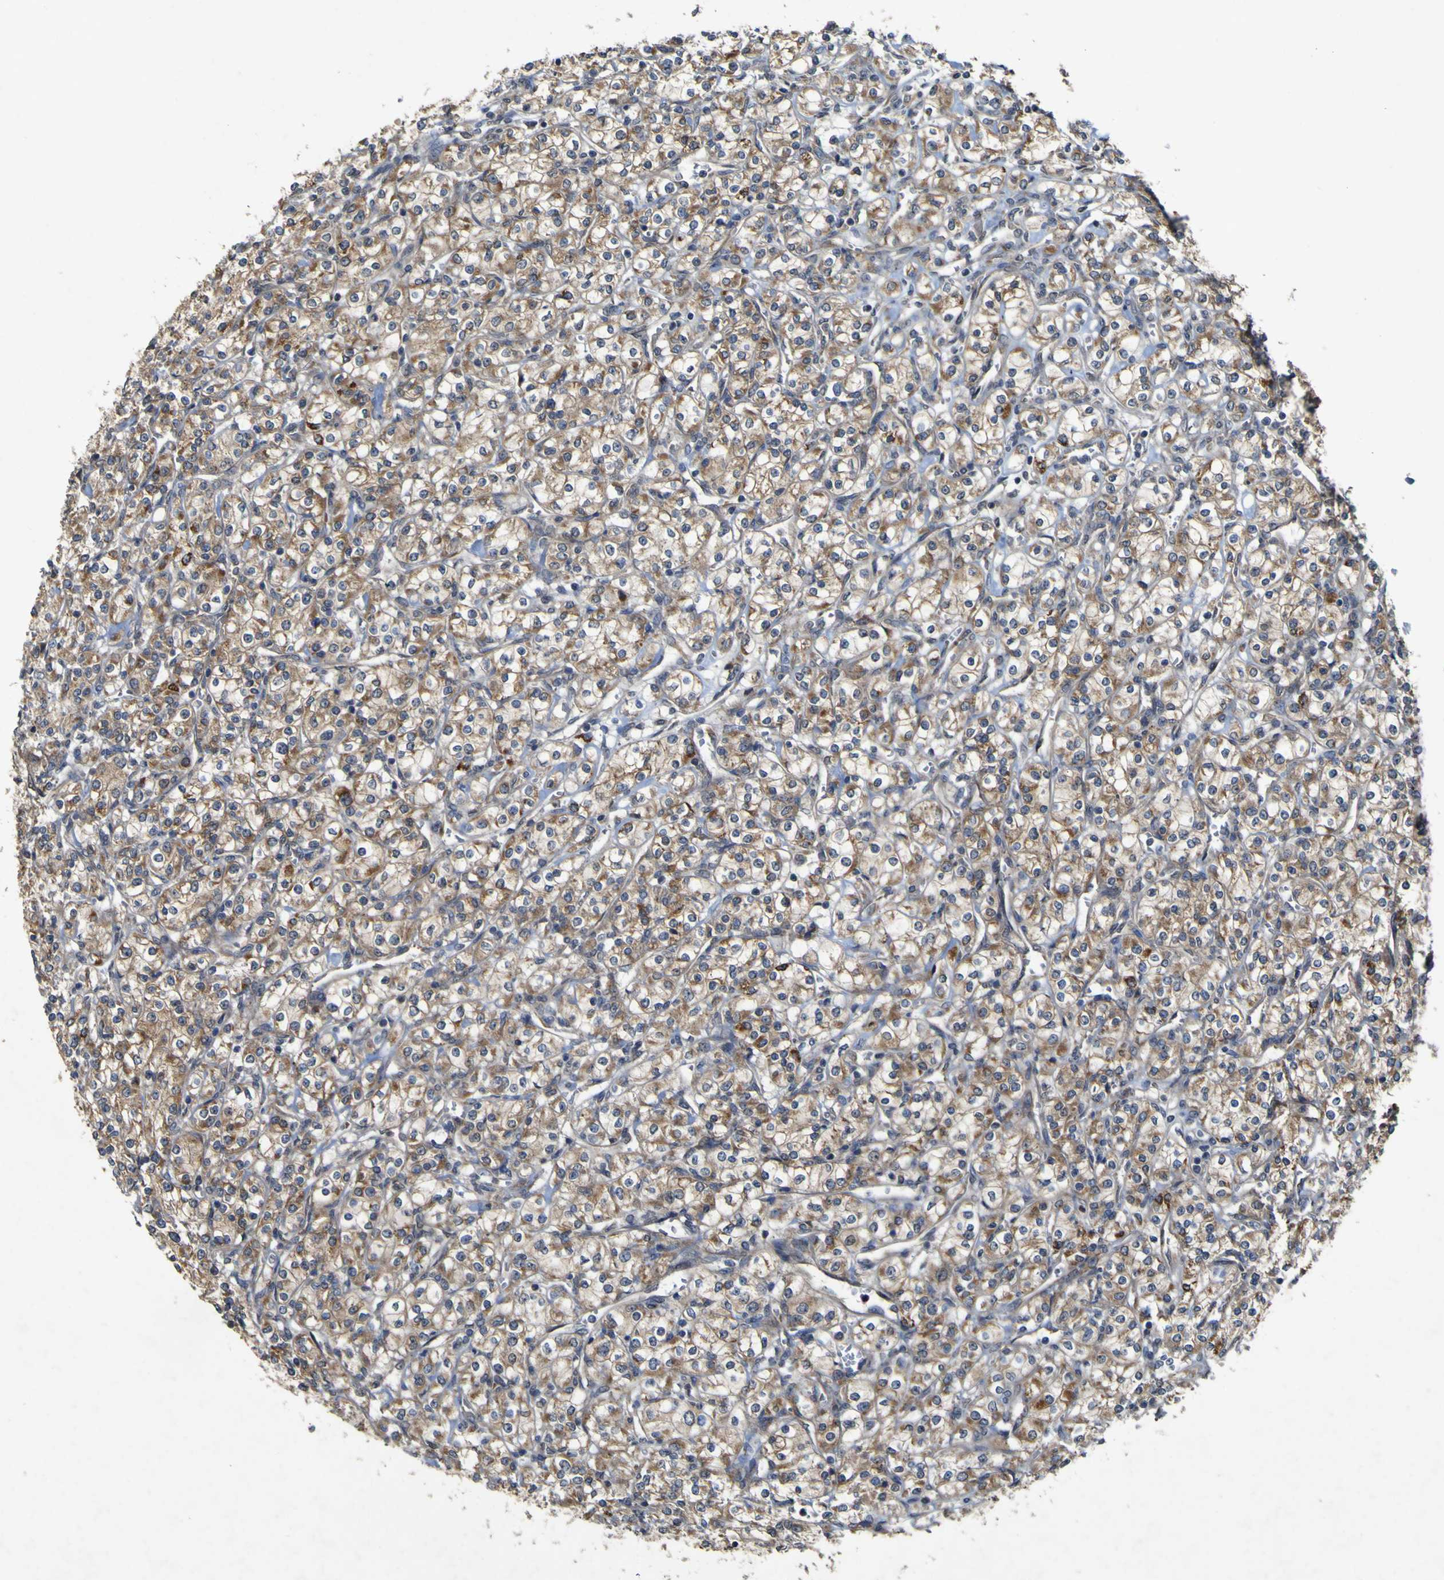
{"staining": {"intensity": "moderate", "quantity": ">75%", "location": "cytoplasmic/membranous"}, "tissue": "renal cancer", "cell_type": "Tumor cells", "image_type": "cancer", "snomed": [{"axis": "morphology", "description": "Adenocarcinoma, NOS"}, {"axis": "topography", "description": "Kidney"}], "caption": "A high-resolution histopathology image shows immunohistochemistry staining of renal cancer, which demonstrates moderate cytoplasmic/membranous staining in approximately >75% of tumor cells. The protein of interest is shown in brown color, while the nuclei are stained blue.", "gene": "IRAK2", "patient": {"sex": "male", "age": 77}}